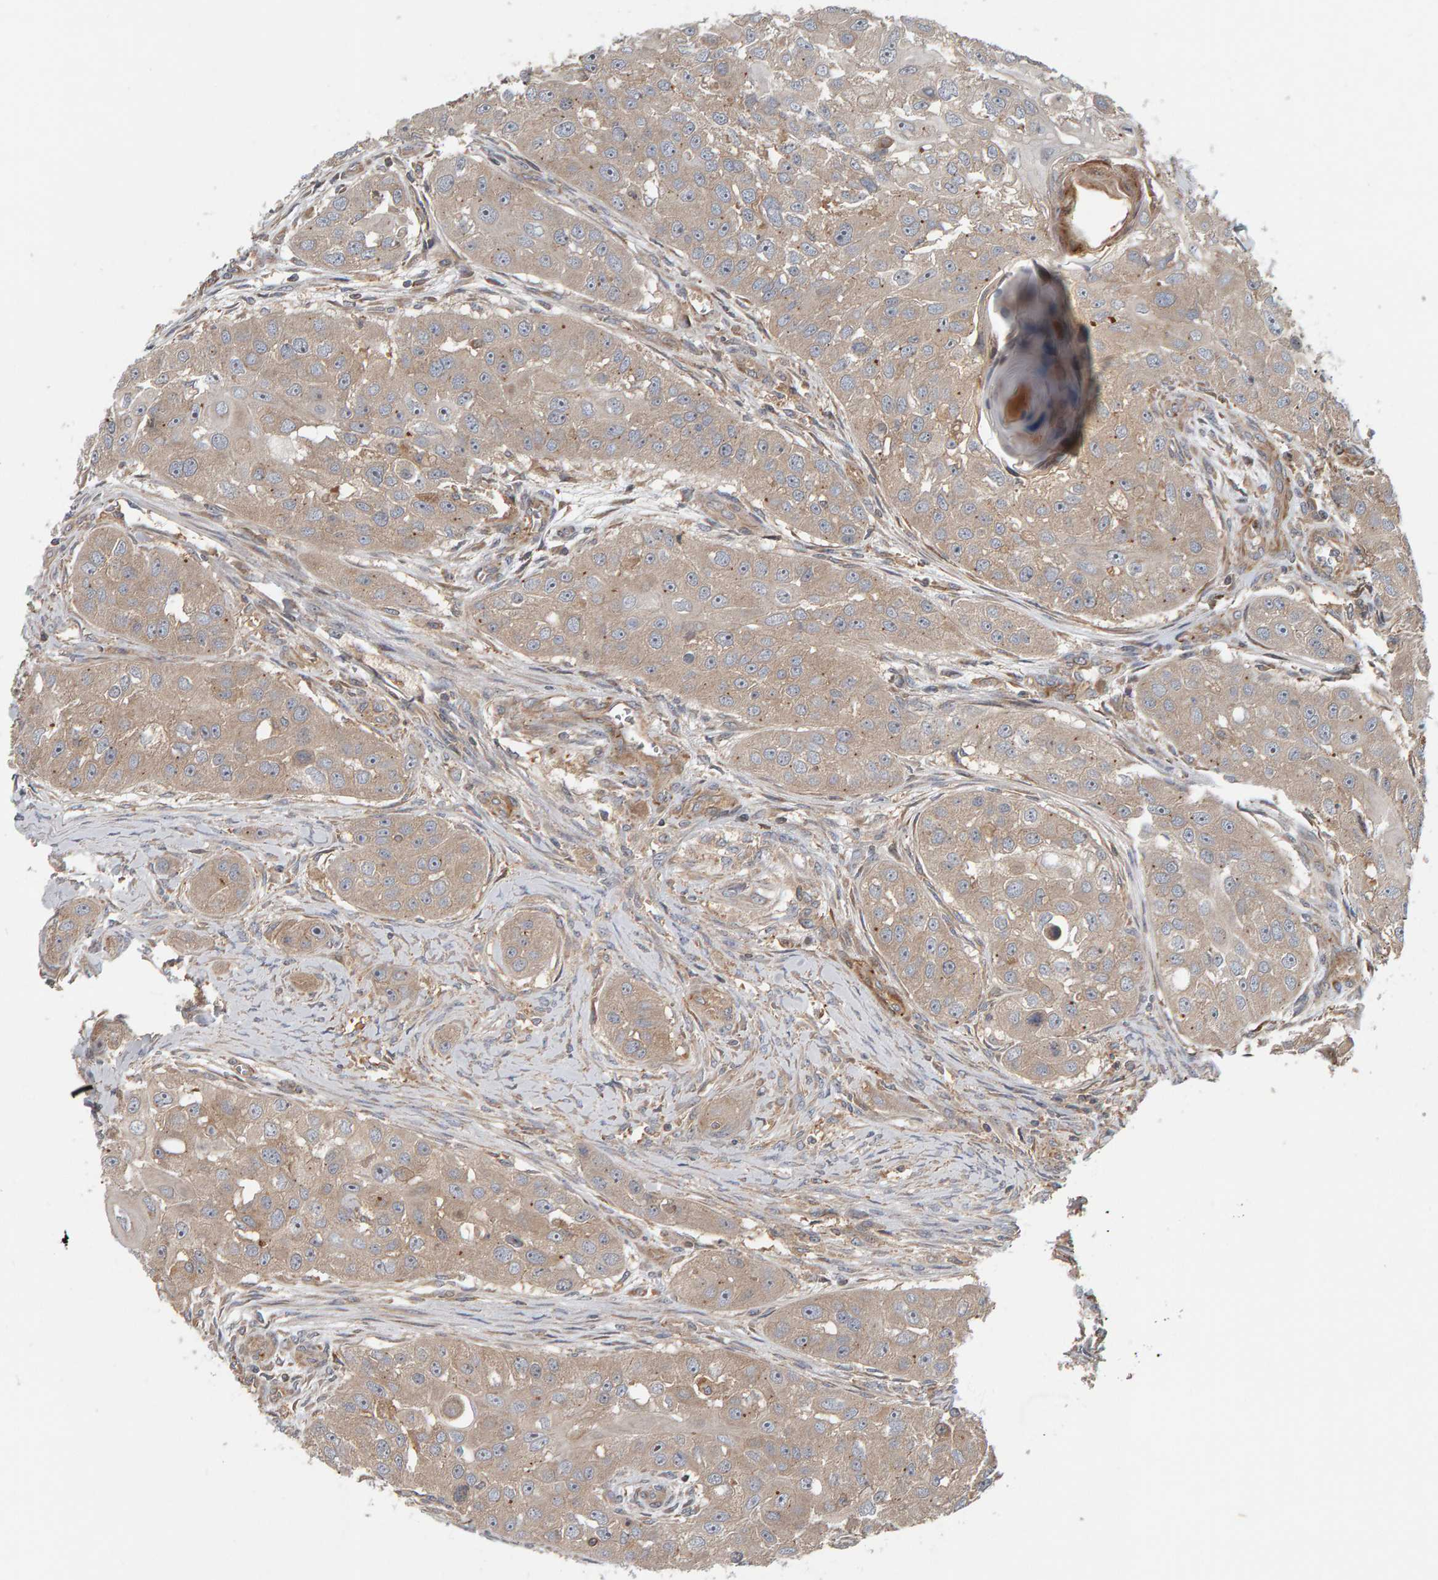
{"staining": {"intensity": "weak", "quantity": ">75%", "location": "cytoplasmic/membranous"}, "tissue": "head and neck cancer", "cell_type": "Tumor cells", "image_type": "cancer", "snomed": [{"axis": "morphology", "description": "Normal tissue, NOS"}, {"axis": "morphology", "description": "Squamous cell carcinoma, NOS"}, {"axis": "topography", "description": "Skeletal muscle"}, {"axis": "topography", "description": "Head-Neck"}], "caption": "Human head and neck squamous cell carcinoma stained with a brown dye exhibits weak cytoplasmic/membranous positive positivity in approximately >75% of tumor cells.", "gene": "C9orf72", "patient": {"sex": "male", "age": 51}}